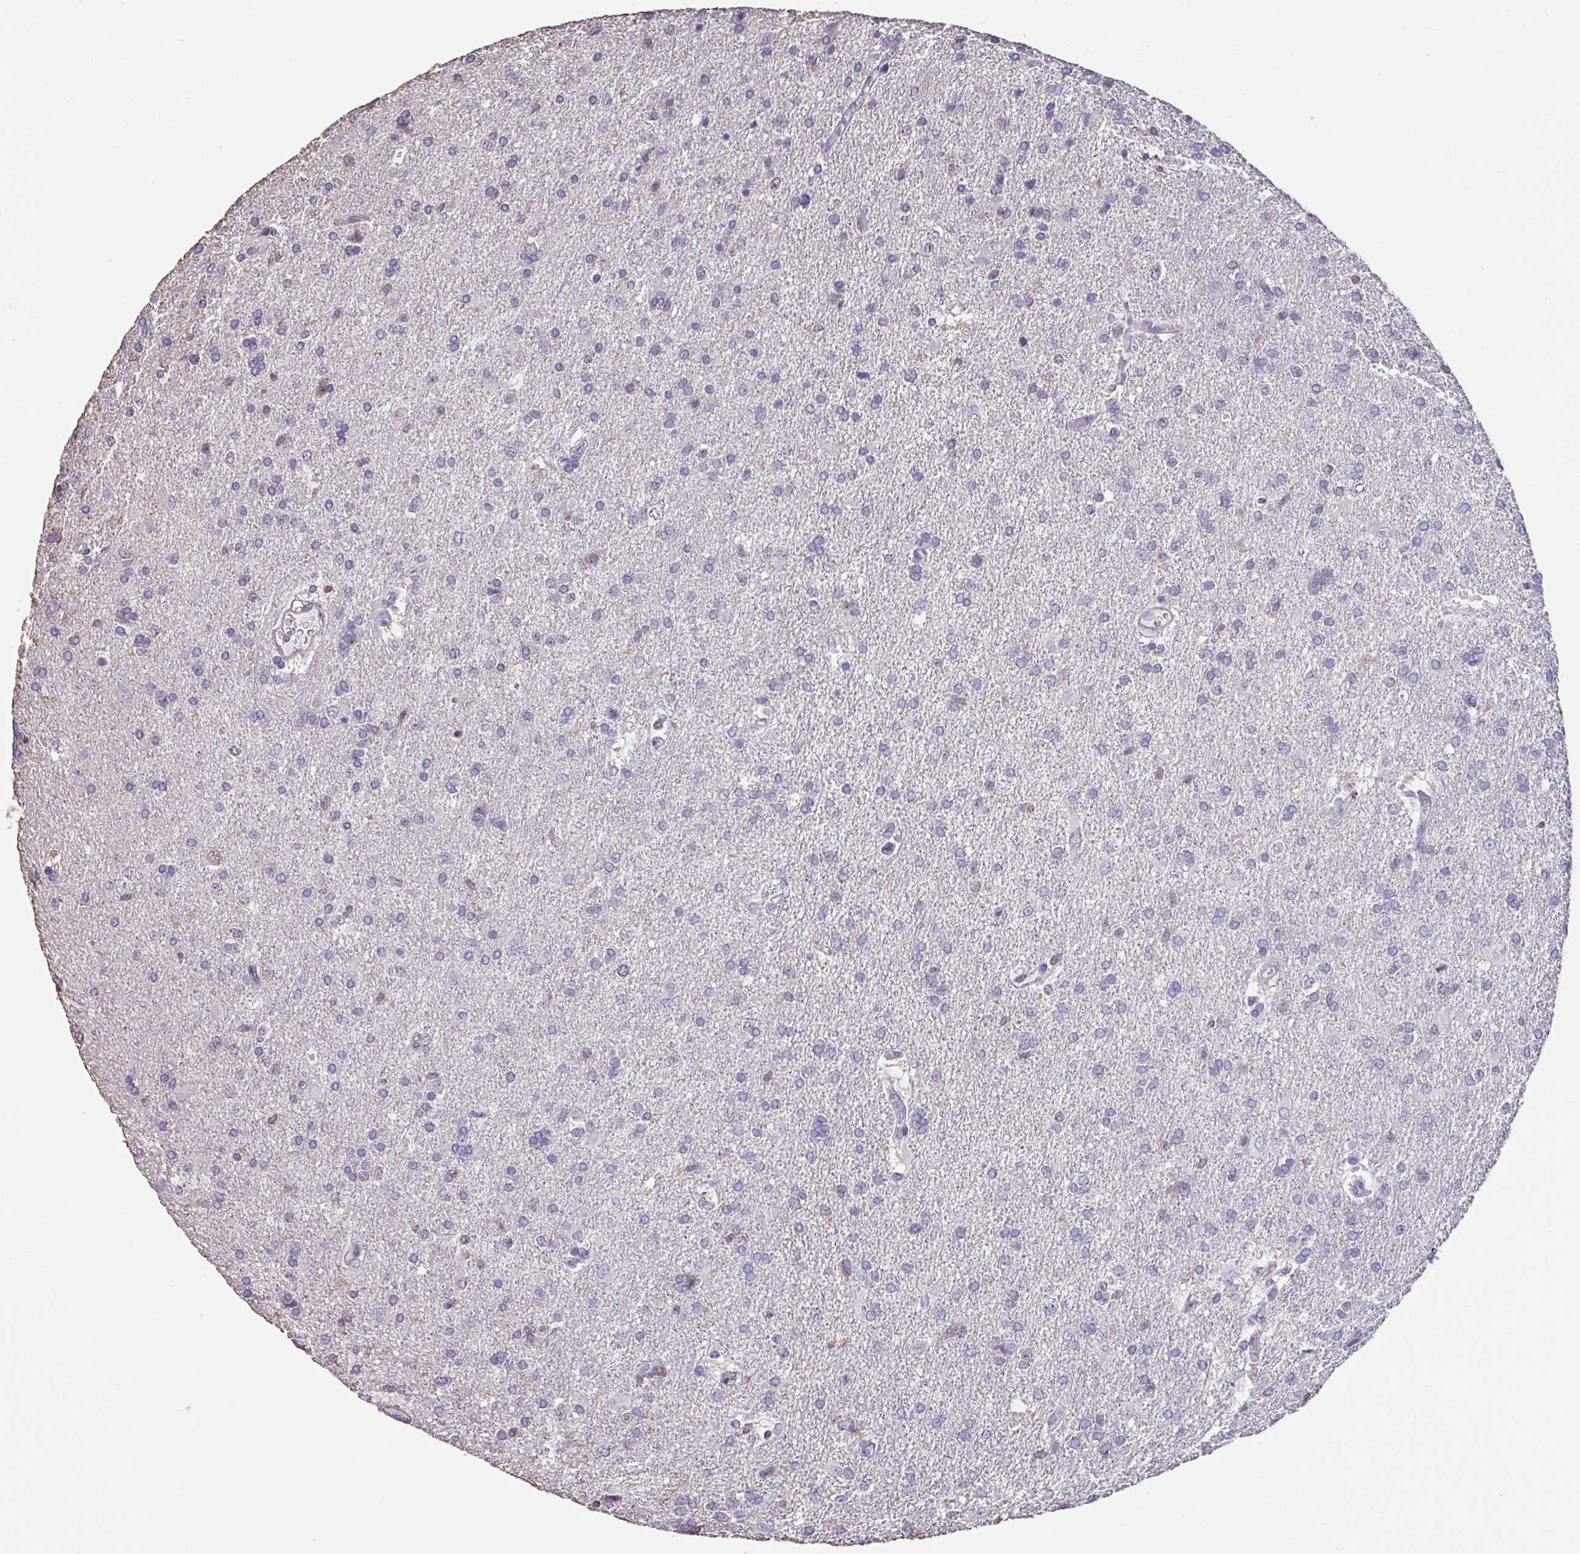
{"staining": {"intensity": "negative", "quantity": "none", "location": "none"}, "tissue": "glioma", "cell_type": "Tumor cells", "image_type": "cancer", "snomed": [{"axis": "morphology", "description": "Glioma, malignant, High grade"}, {"axis": "topography", "description": "Brain"}], "caption": "This is a histopathology image of immunohistochemistry (IHC) staining of glioma, which shows no positivity in tumor cells.", "gene": "IL23R", "patient": {"sex": "male", "age": 68}}